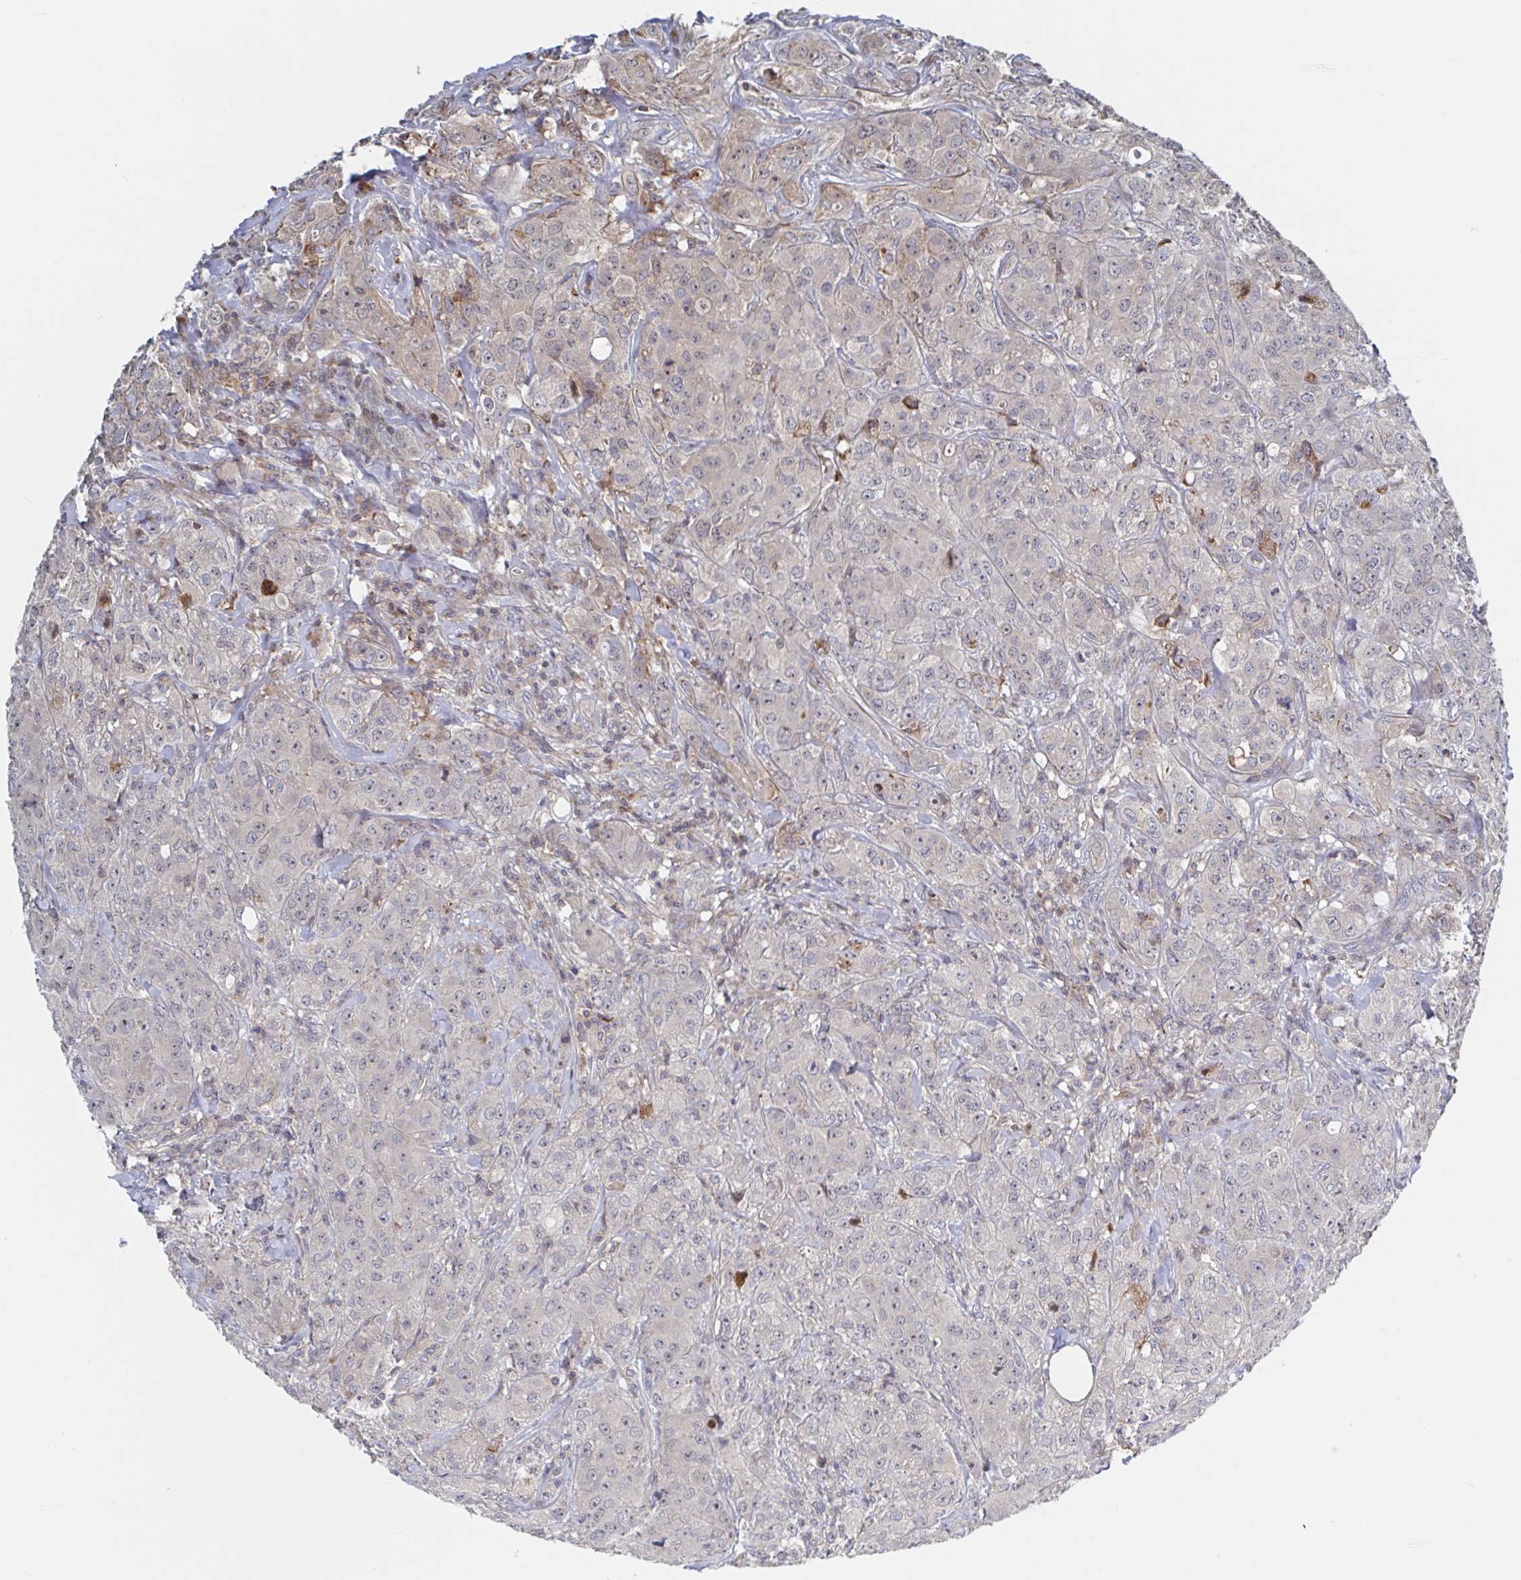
{"staining": {"intensity": "weak", "quantity": "25%-75%", "location": "nuclear"}, "tissue": "breast cancer", "cell_type": "Tumor cells", "image_type": "cancer", "snomed": [{"axis": "morphology", "description": "Normal tissue, NOS"}, {"axis": "morphology", "description": "Duct carcinoma"}, {"axis": "topography", "description": "Breast"}], "caption": "Breast invasive ductal carcinoma stained with DAB immunohistochemistry (IHC) exhibits low levels of weak nuclear positivity in approximately 25%-75% of tumor cells.", "gene": "DHRS12", "patient": {"sex": "female", "age": 43}}